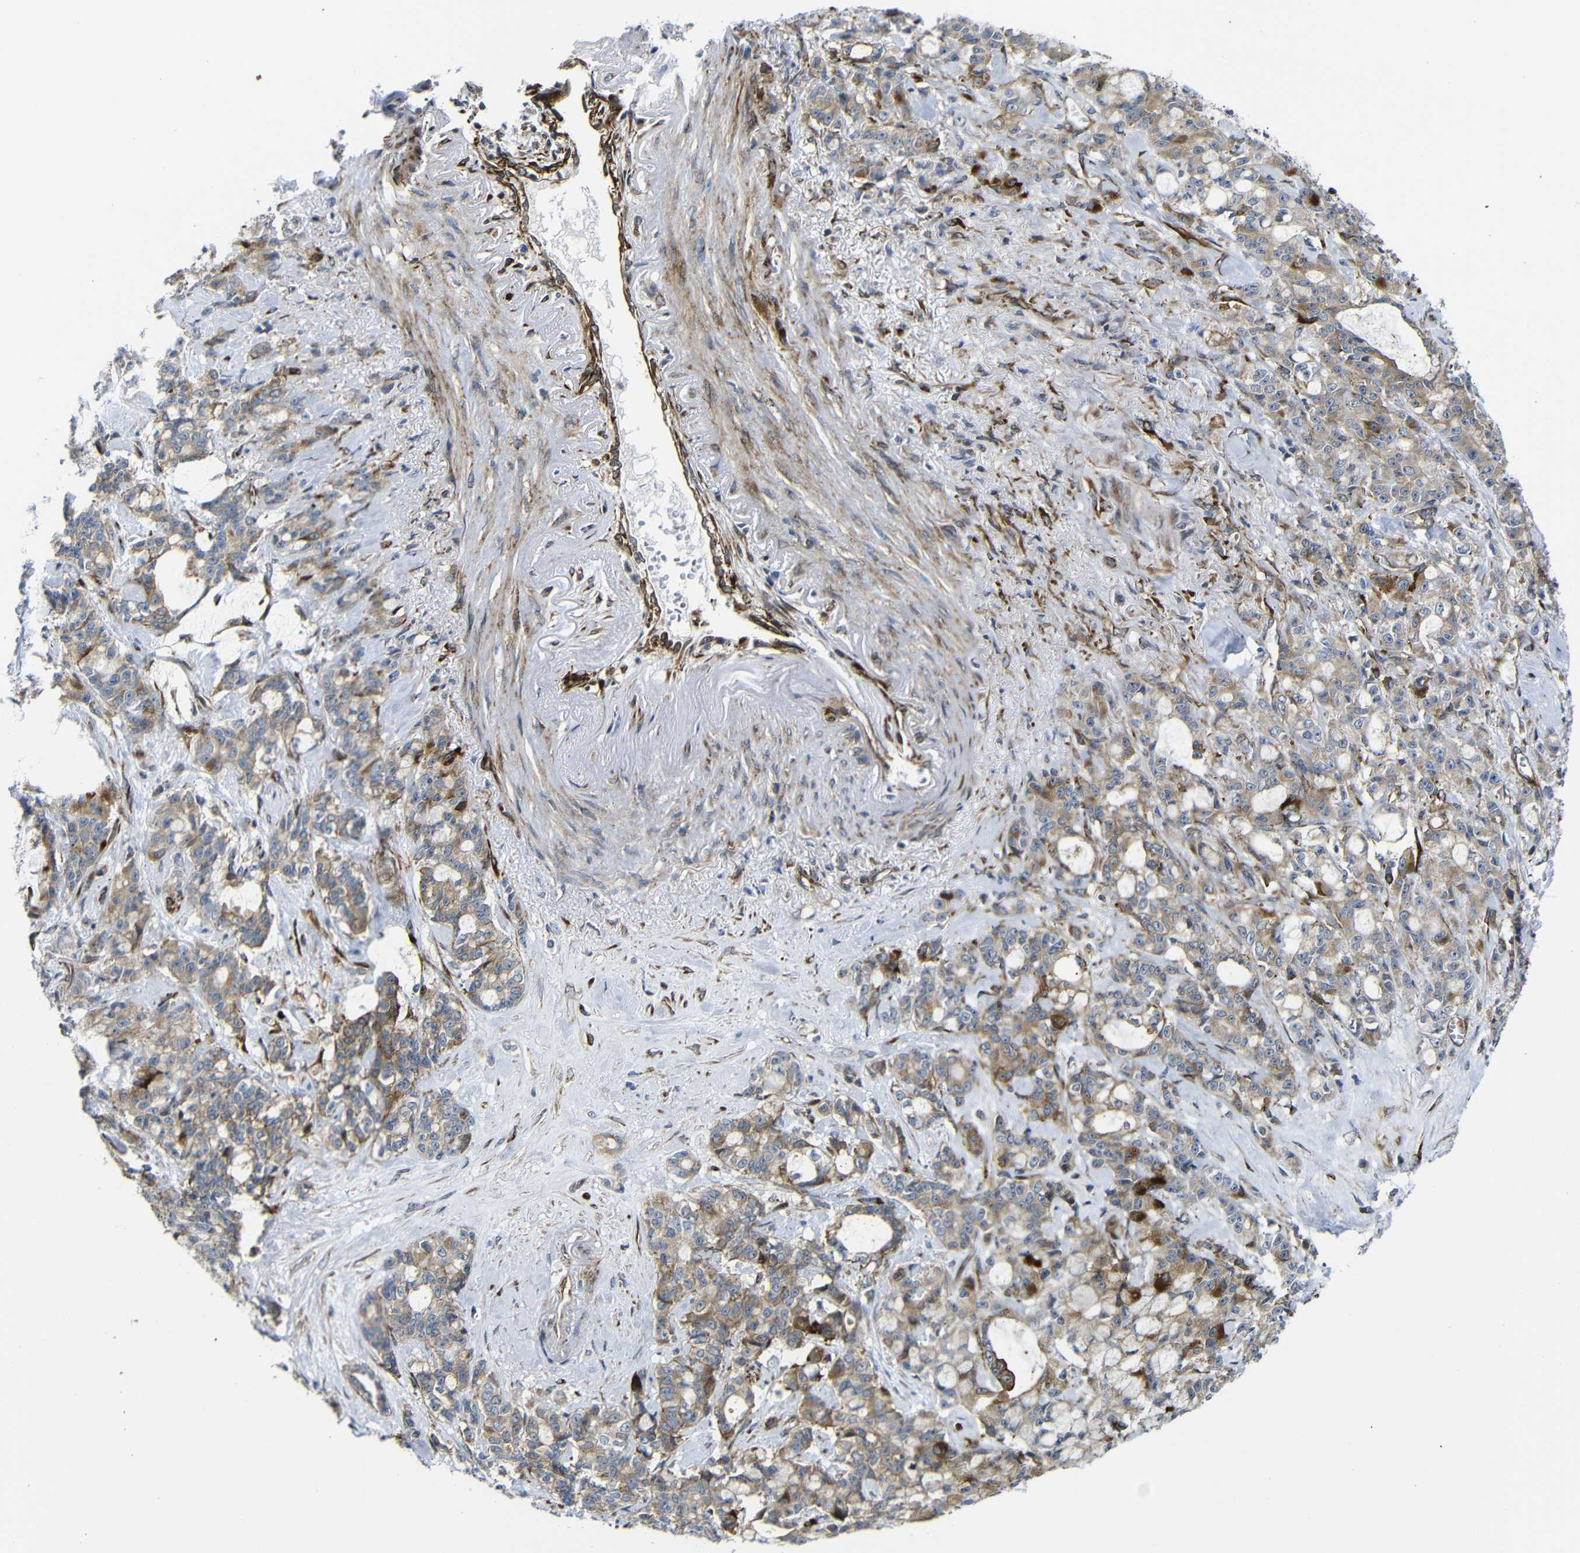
{"staining": {"intensity": "strong", "quantity": "<25%", "location": "cytoplasmic/membranous"}, "tissue": "pancreatic cancer", "cell_type": "Tumor cells", "image_type": "cancer", "snomed": [{"axis": "morphology", "description": "Adenocarcinoma, NOS"}, {"axis": "topography", "description": "Pancreas"}], "caption": "This micrograph displays pancreatic adenocarcinoma stained with IHC to label a protein in brown. The cytoplasmic/membranous of tumor cells show strong positivity for the protein. Nuclei are counter-stained blue.", "gene": "PARP14", "patient": {"sex": "female", "age": 73}}